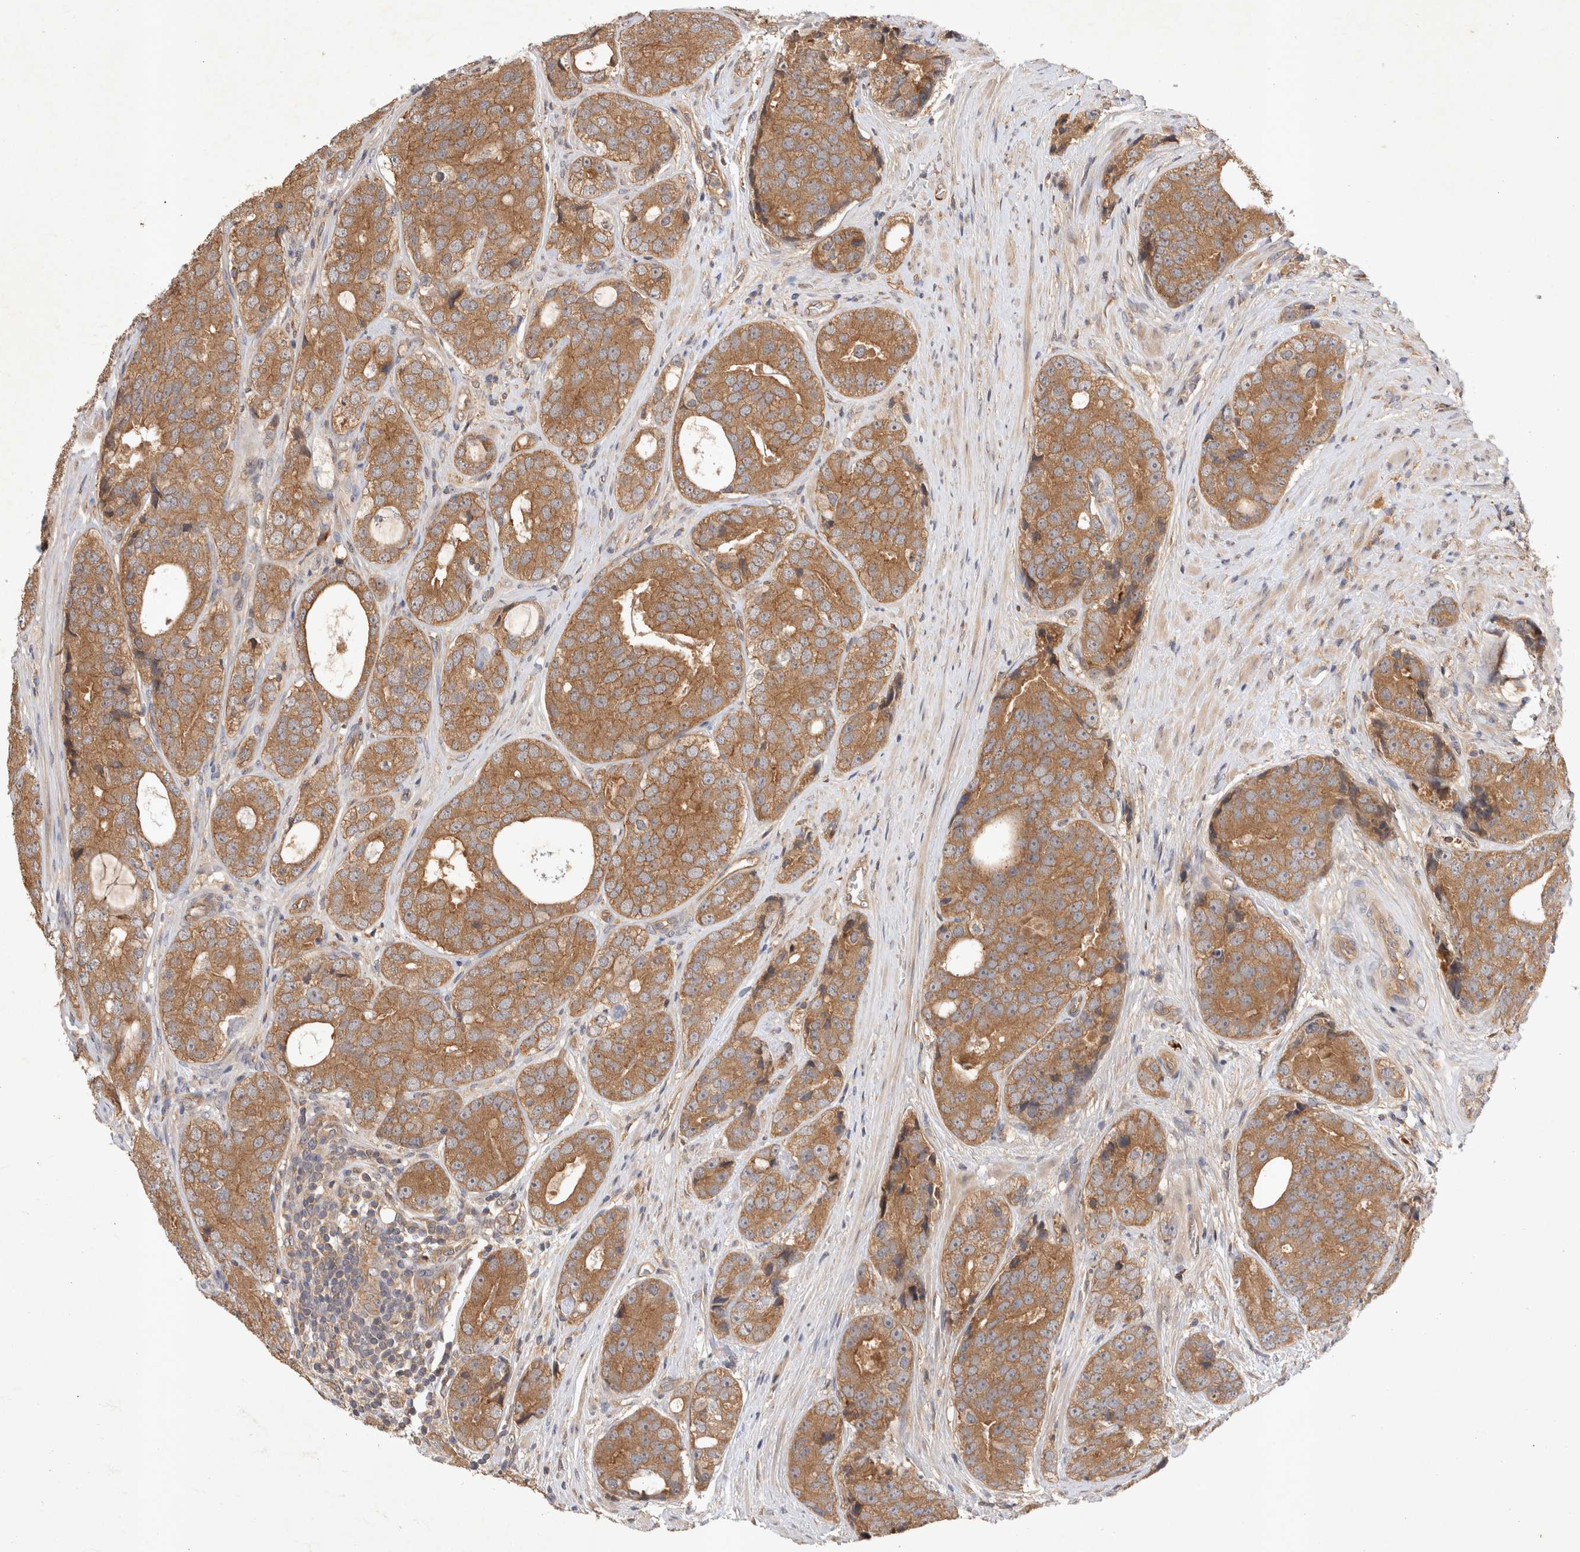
{"staining": {"intensity": "moderate", "quantity": ">75%", "location": "cytoplasmic/membranous"}, "tissue": "prostate cancer", "cell_type": "Tumor cells", "image_type": "cancer", "snomed": [{"axis": "morphology", "description": "Adenocarcinoma, High grade"}, {"axis": "topography", "description": "Prostate"}], "caption": "This is a micrograph of immunohistochemistry (IHC) staining of prostate cancer, which shows moderate expression in the cytoplasmic/membranous of tumor cells.", "gene": "YES1", "patient": {"sex": "male", "age": 56}}